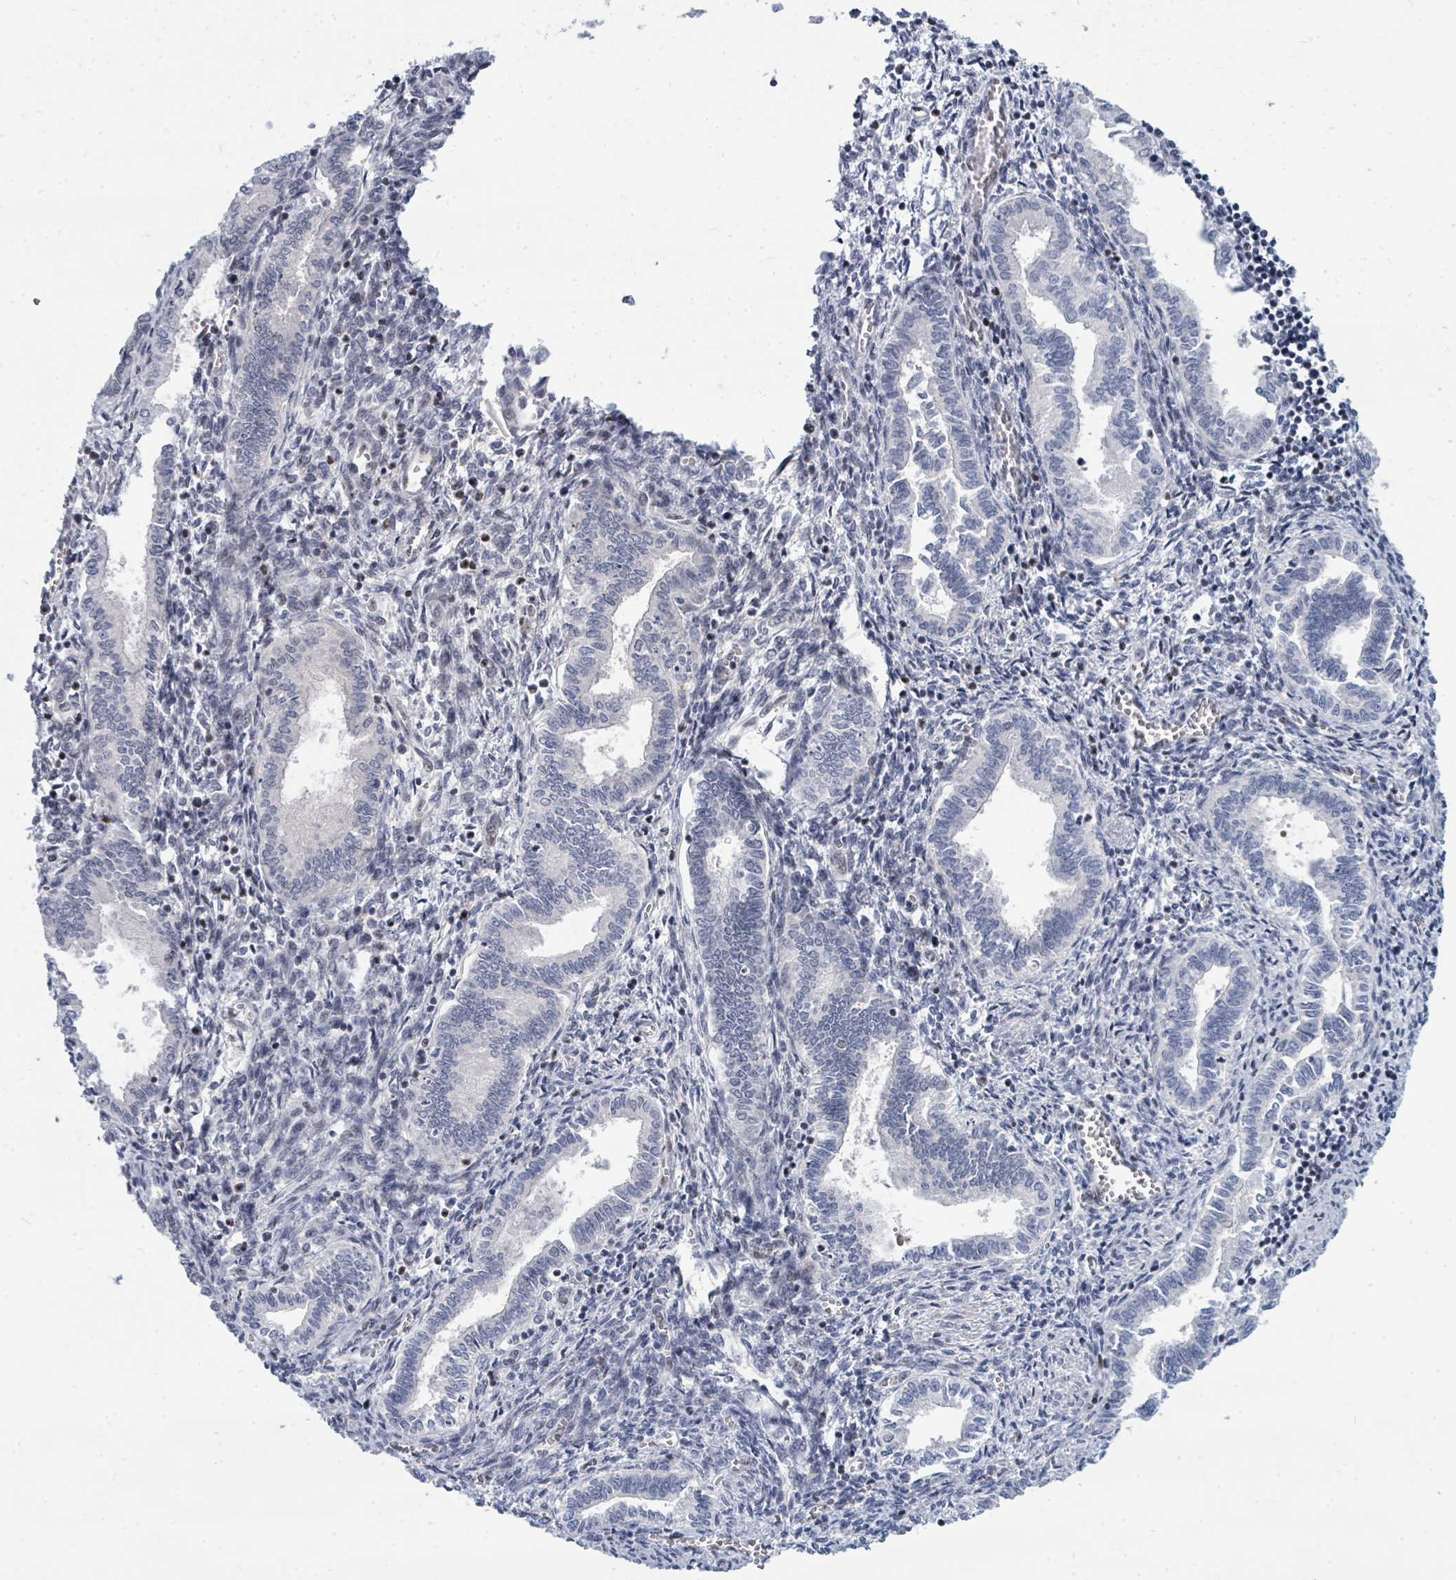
{"staining": {"intensity": "weak", "quantity": "25%-75%", "location": "nuclear"}, "tissue": "endometrium", "cell_type": "Cells in endometrial stroma", "image_type": "normal", "snomed": [{"axis": "morphology", "description": "Normal tissue, NOS"}, {"axis": "topography", "description": "Endometrium"}], "caption": "The image reveals immunohistochemical staining of unremarkable endometrium. There is weak nuclear staining is identified in about 25%-75% of cells in endometrial stroma.", "gene": "SUMO2", "patient": {"sex": "female", "age": 37}}